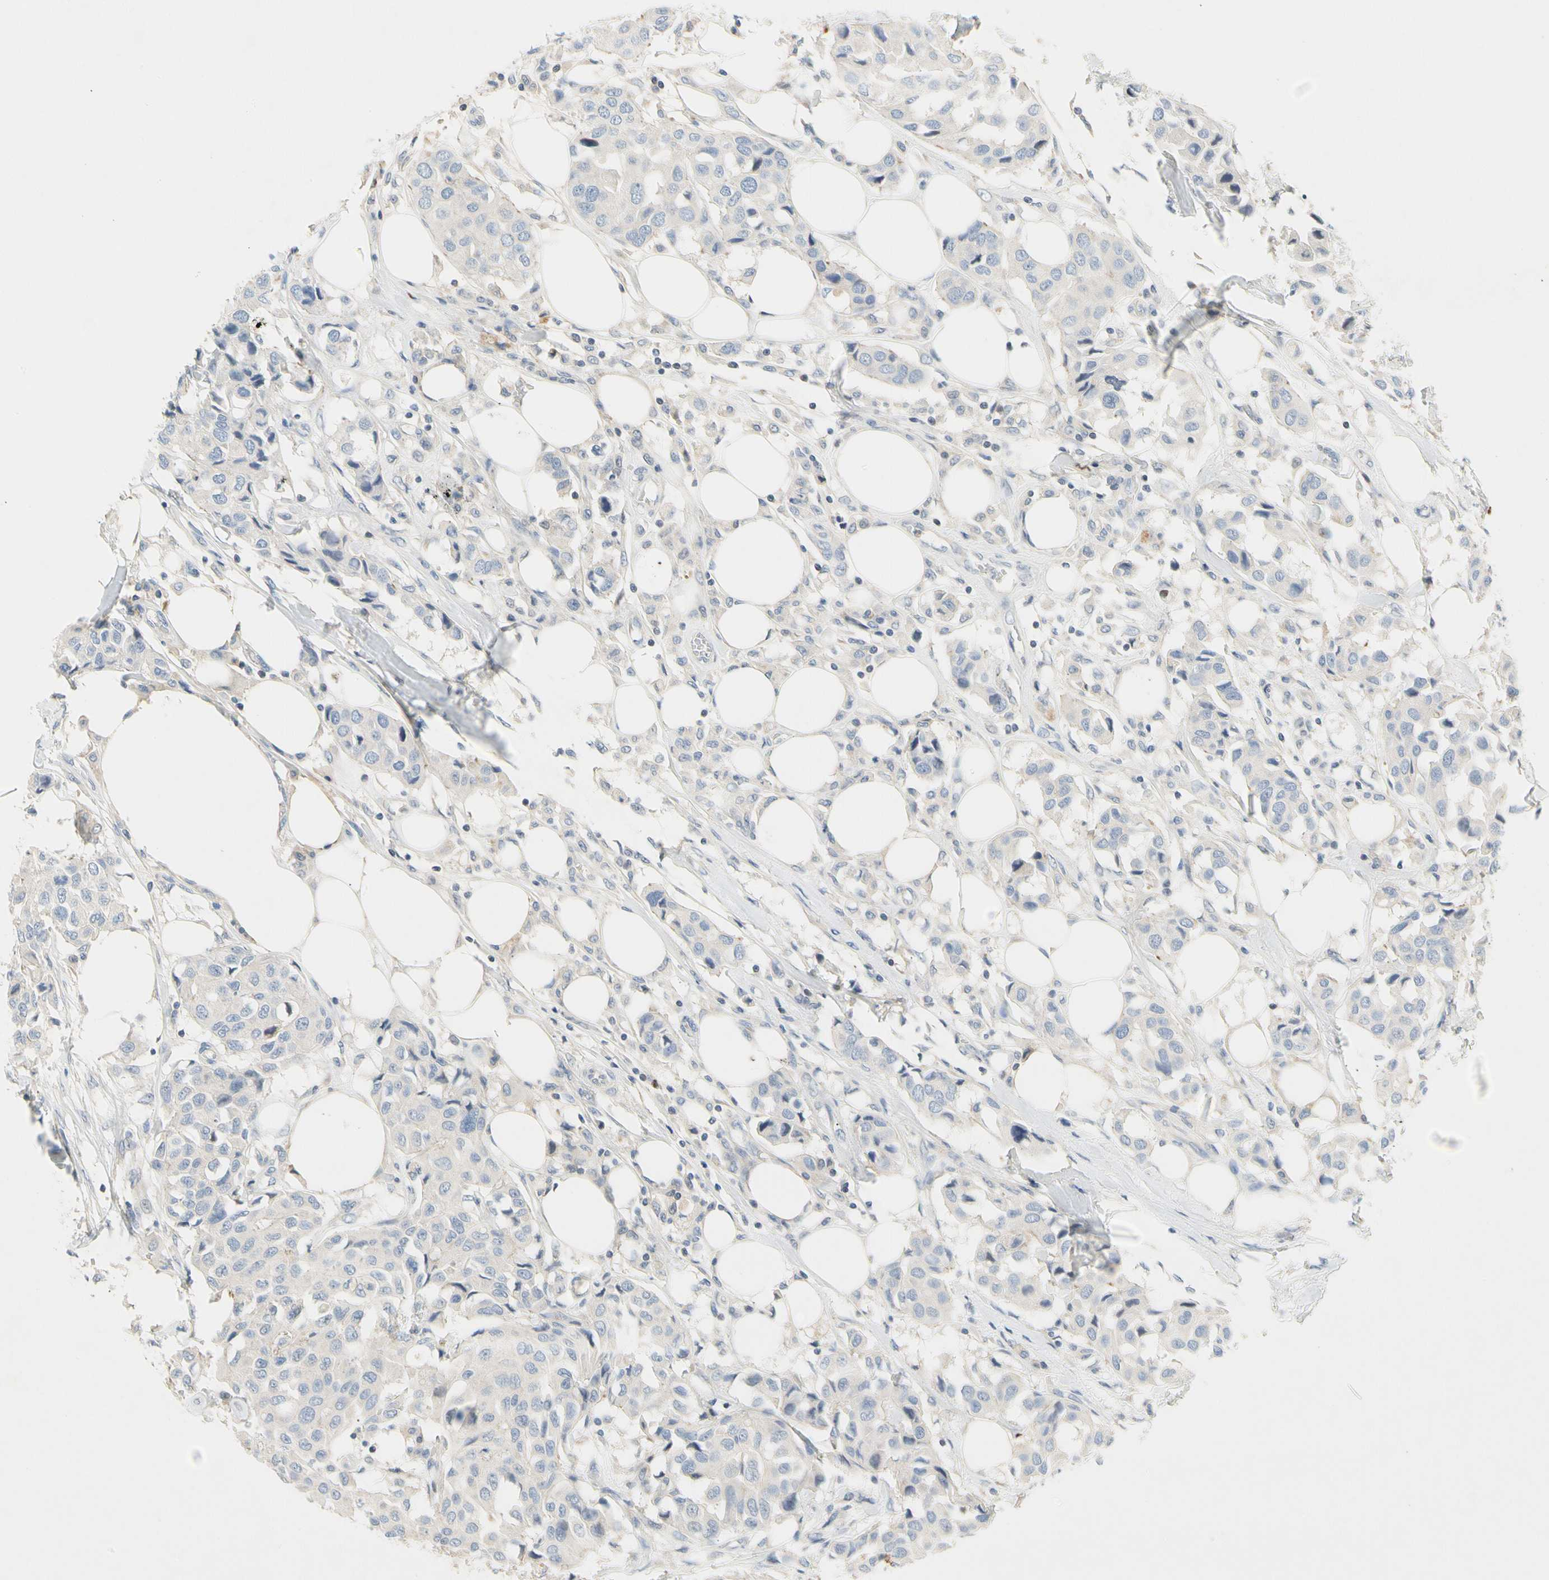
{"staining": {"intensity": "negative", "quantity": "none", "location": "none"}, "tissue": "breast cancer", "cell_type": "Tumor cells", "image_type": "cancer", "snomed": [{"axis": "morphology", "description": "Duct carcinoma"}, {"axis": "topography", "description": "Breast"}], "caption": "IHC micrograph of neoplastic tissue: breast cancer stained with DAB exhibits no significant protein staining in tumor cells.", "gene": "CCM2L", "patient": {"sex": "female", "age": 80}}